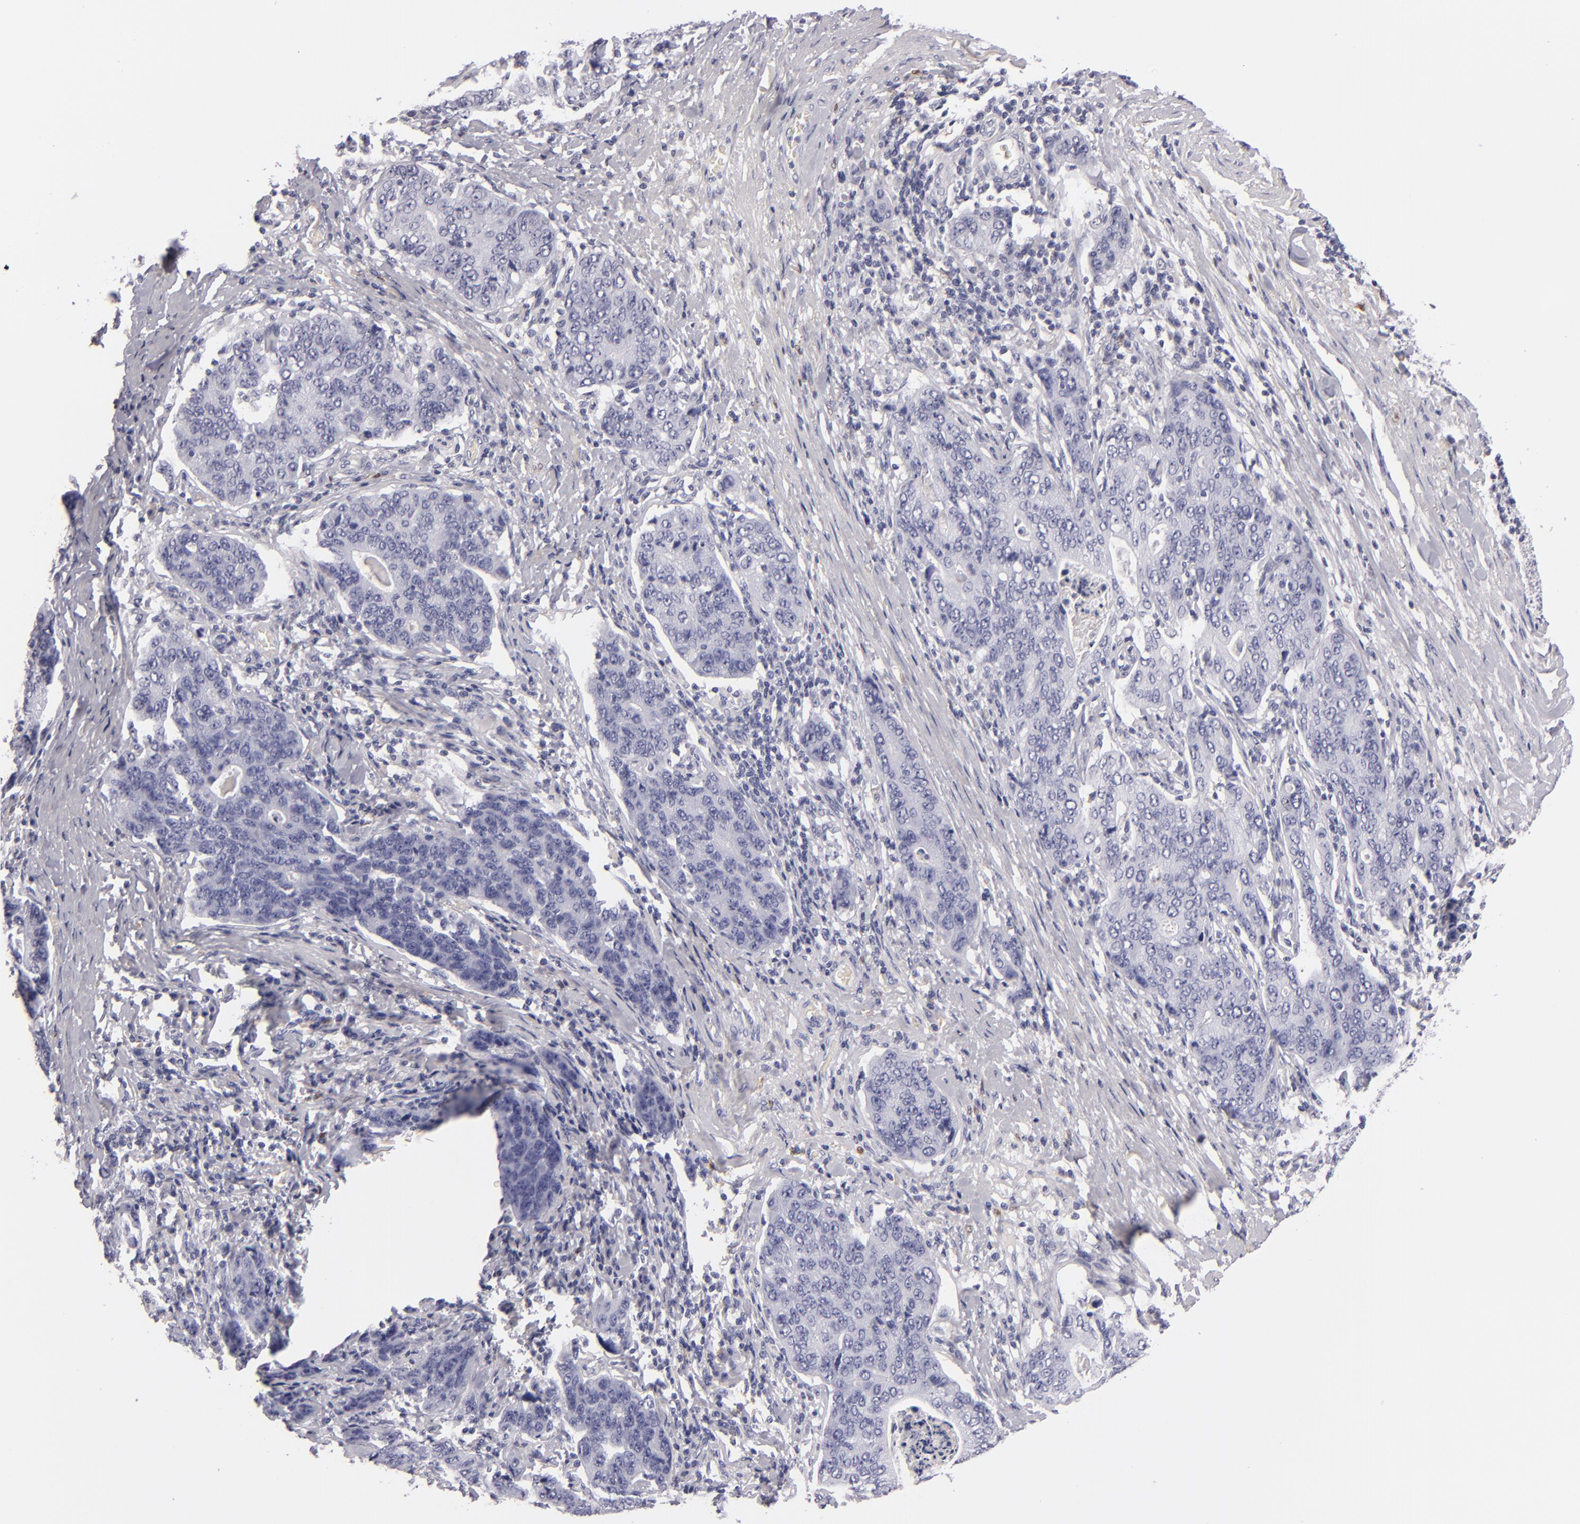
{"staining": {"intensity": "negative", "quantity": "none", "location": "none"}, "tissue": "stomach cancer", "cell_type": "Tumor cells", "image_type": "cancer", "snomed": [{"axis": "morphology", "description": "Adenocarcinoma, NOS"}, {"axis": "topography", "description": "Esophagus"}, {"axis": "topography", "description": "Stomach"}], "caption": "The micrograph demonstrates no significant positivity in tumor cells of stomach cancer (adenocarcinoma).", "gene": "F13A1", "patient": {"sex": "male", "age": 74}}